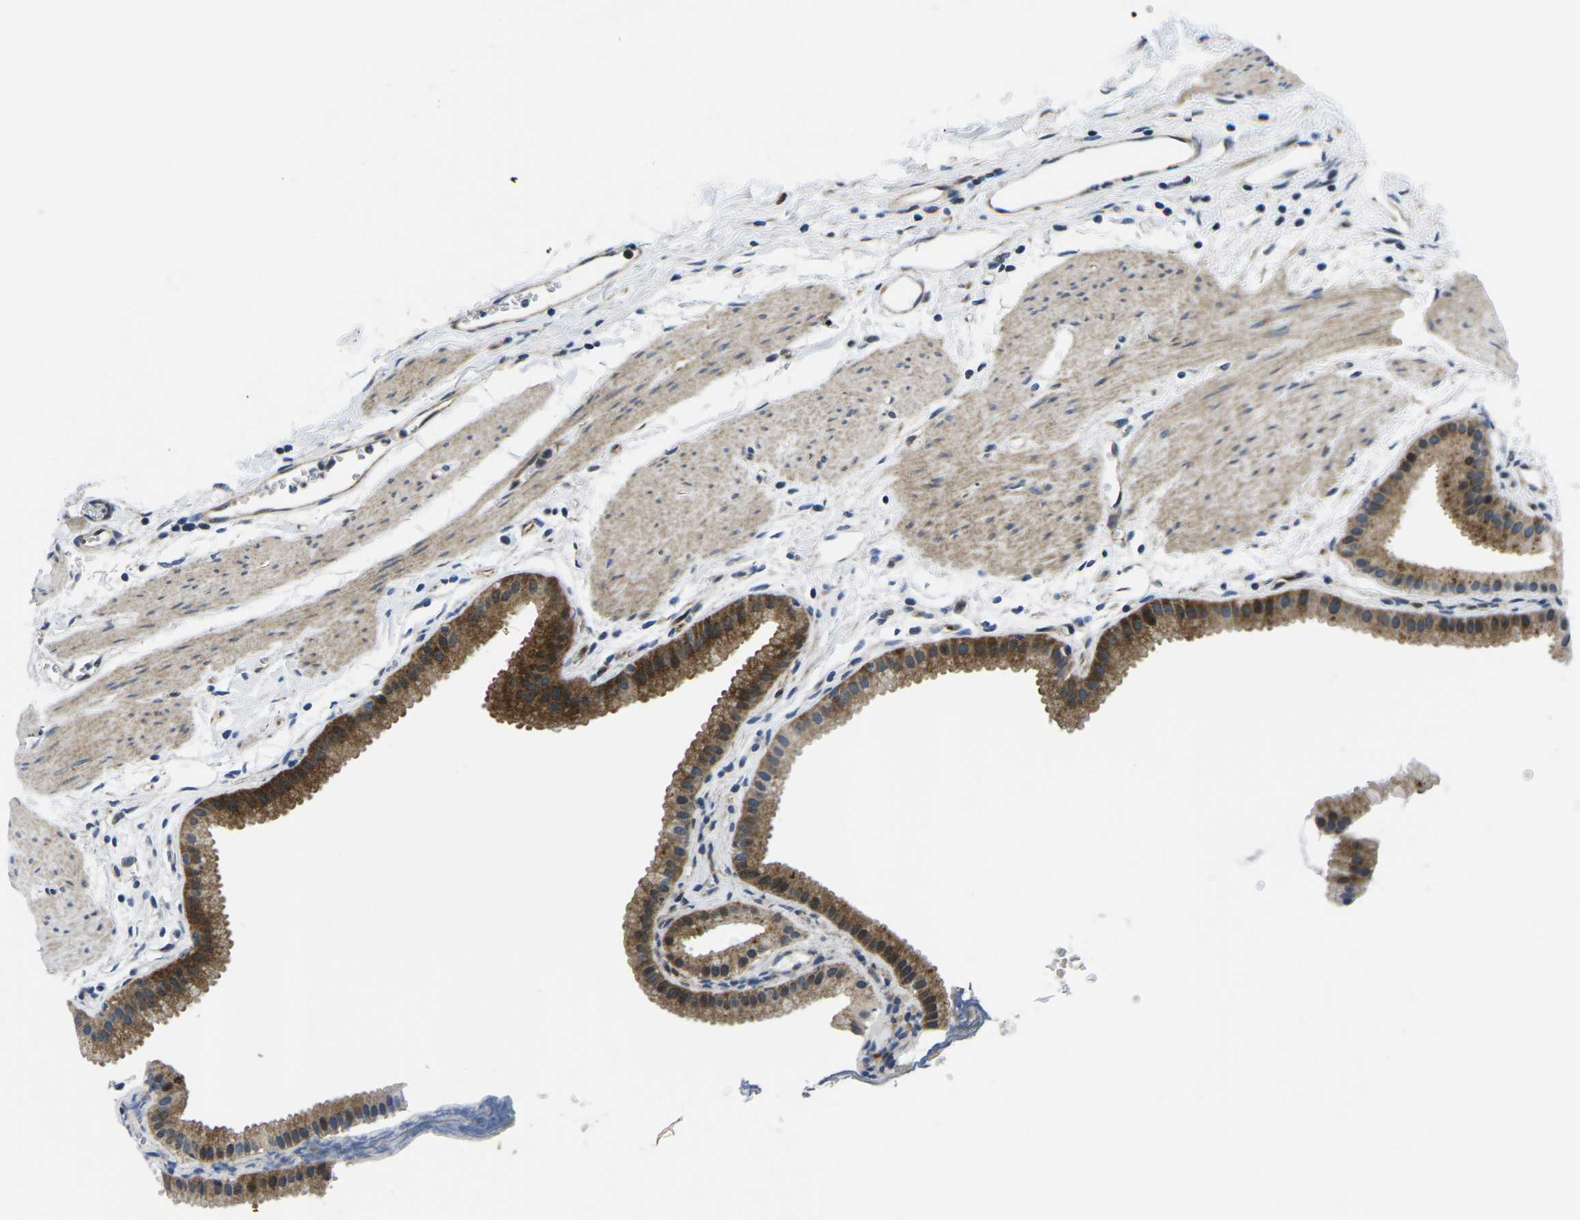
{"staining": {"intensity": "strong", "quantity": ">75%", "location": "cytoplasmic/membranous"}, "tissue": "gallbladder", "cell_type": "Glandular cells", "image_type": "normal", "snomed": [{"axis": "morphology", "description": "Normal tissue, NOS"}, {"axis": "topography", "description": "Gallbladder"}], "caption": "Immunohistochemistry staining of normal gallbladder, which reveals high levels of strong cytoplasmic/membranous positivity in approximately >75% of glandular cells indicating strong cytoplasmic/membranous protein positivity. The staining was performed using DAB (3,3'-diaminobenzidine) (brown) for protein detection and nuclei were counterstained in hematoxylin (blue).", "gene": "EIF4E", "patient": {"sex": "female", "age": 64}}